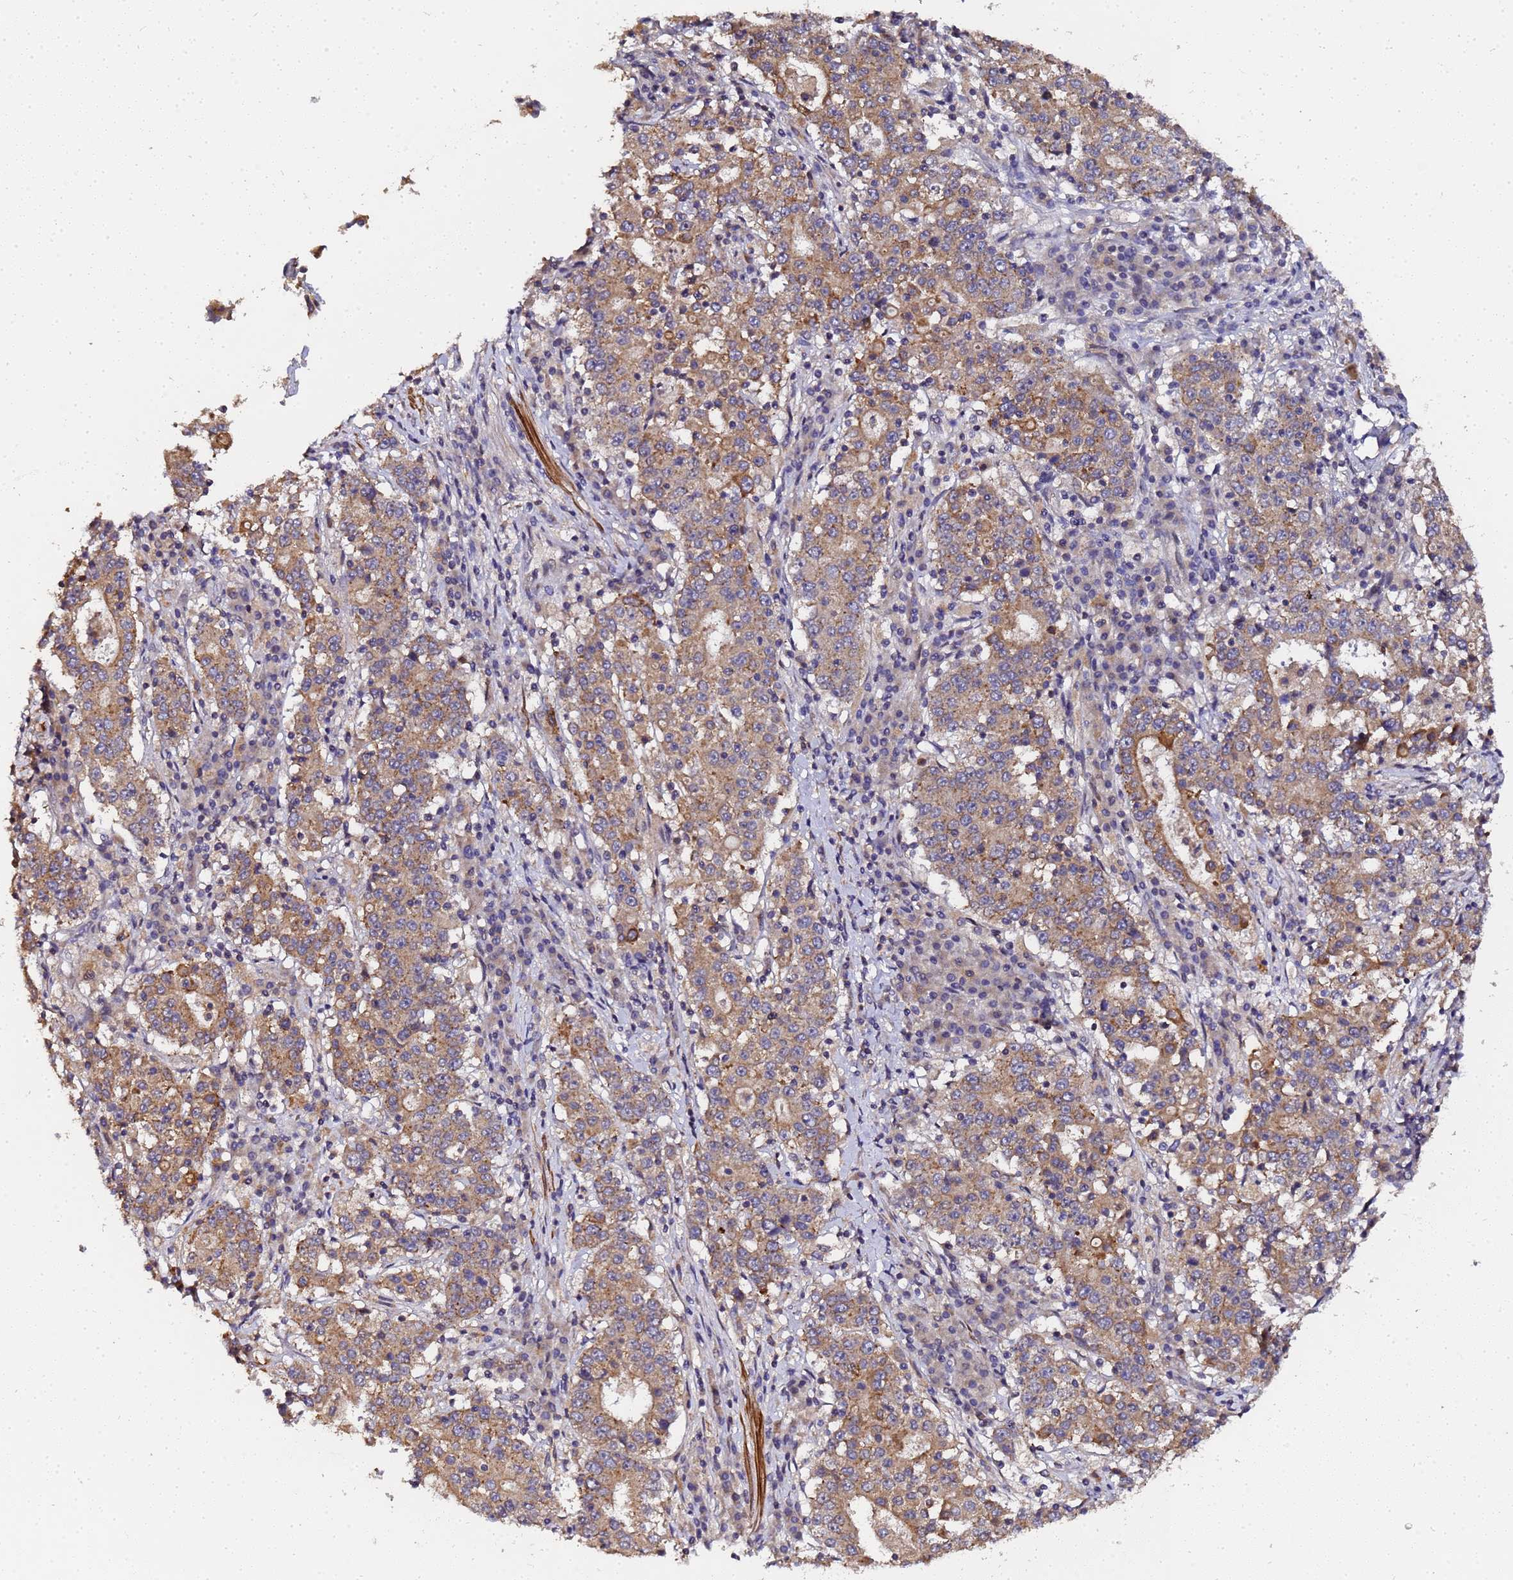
{"staining": {"intensity": "moderate", "quantity": ">75%", "location": "cytoplasmic/membranous"}, "tissue": "stomach cancer", "cell_type": "Tumor cells", "image_type": "cancer", "snomed": [{"axis": "morphology", "description": "Adenocarcinoma, NOS"}, {"axis": "topography", "description": "Stomach"}], "caption": "Brown immunohistochemical staining in human stomach cancer demonstrates moderate cytoplasmic/membranous expression in about >75% of tumor cells.", "gene": "LGI4", "patient": {"sex": "male", "age": 59}}